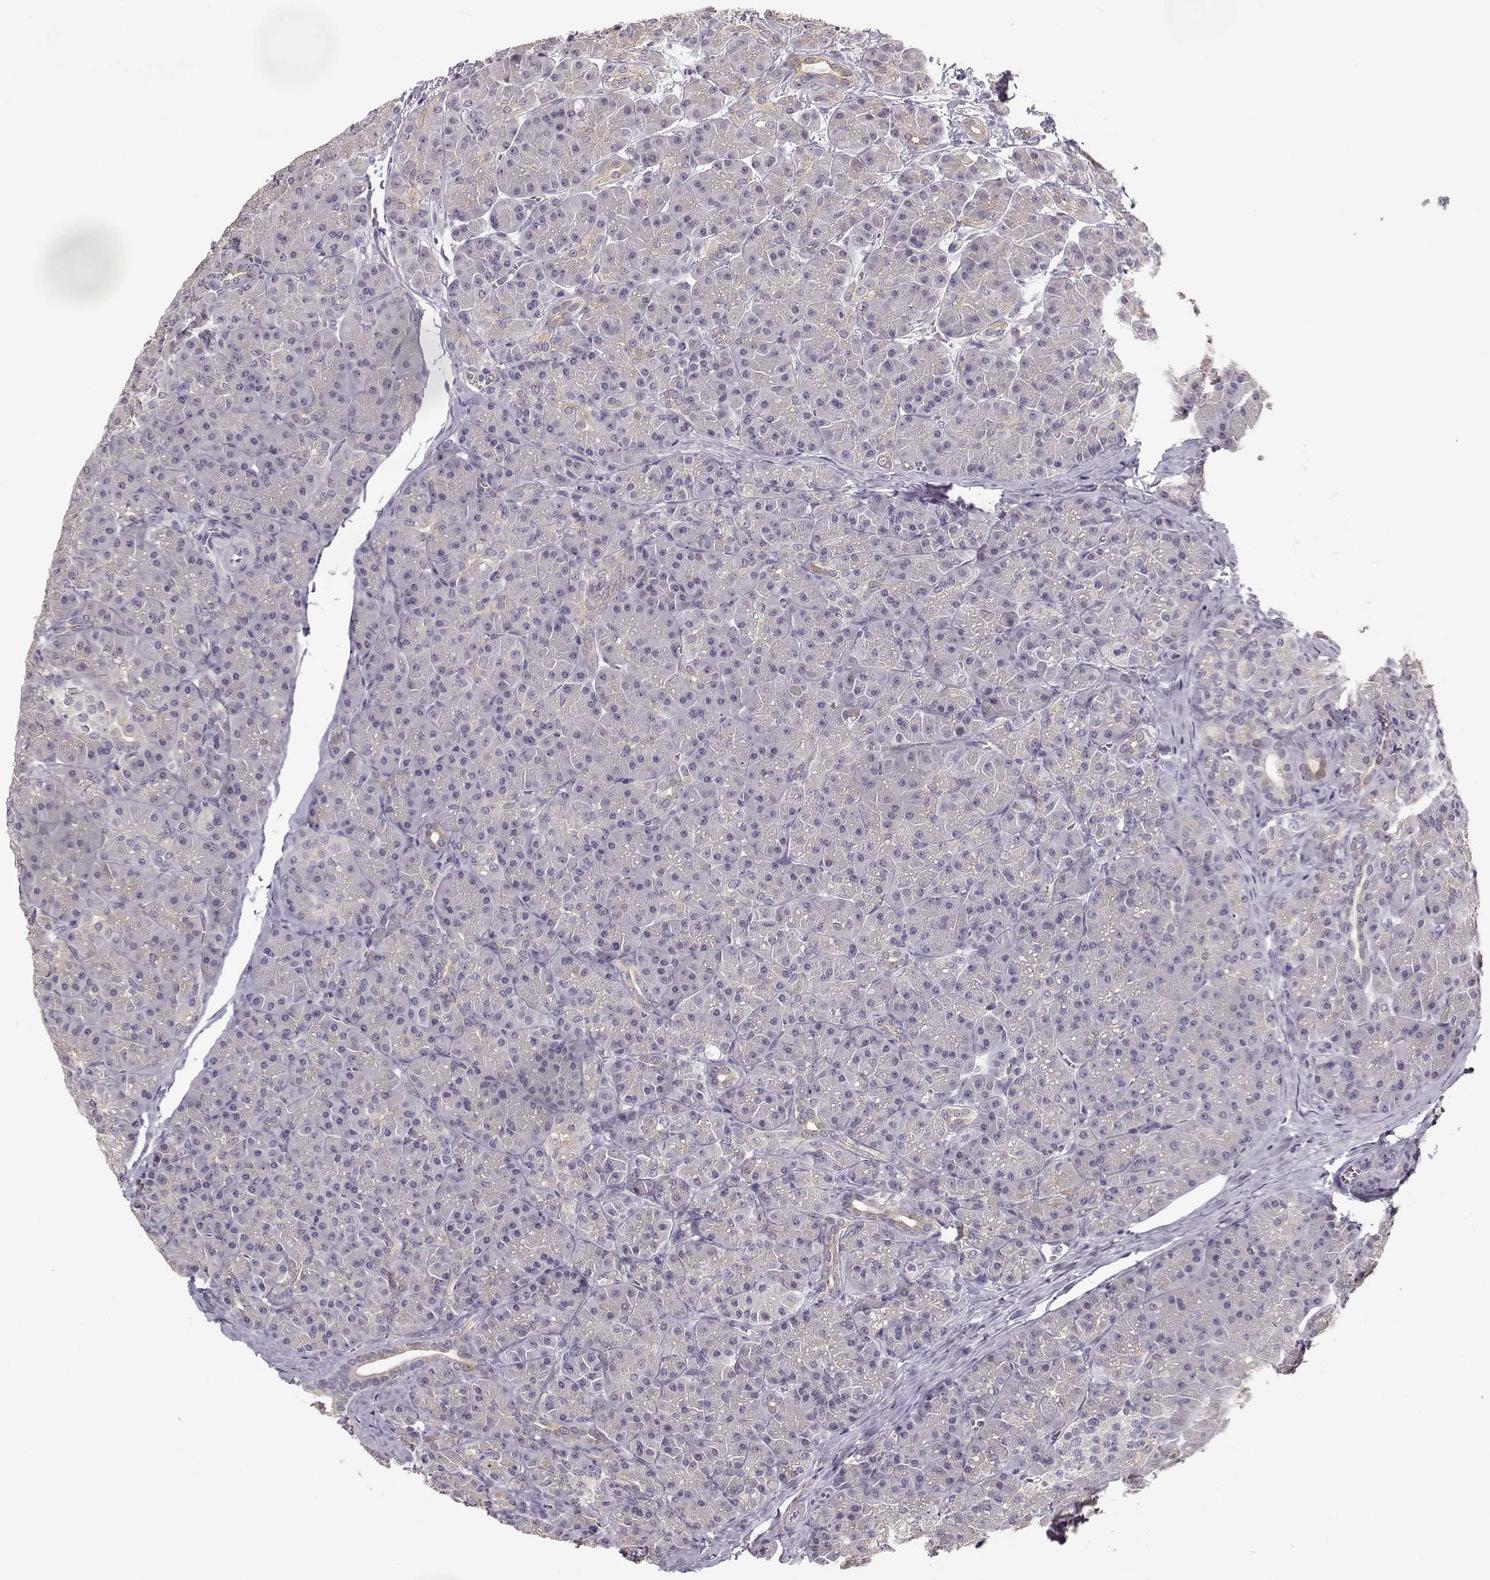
{"staining": {"intensity": "negative", "quantity": "none", "location": "none"}, "tissue": "pancreas", "cell_type": "Exocrine glandular cells", "image_type": "normal", "snomed": [{"axis": "morphology", "description": "Normal tissue, NOS"}, {"axis": "topography", "description": "Pancreas"}], "caption": "High power microscopy image of an immunohistochemistry image of benign pancreas, revealing no significant expression in exocrine glandular cells. Brightfield microscopy of immunohistochemistry (IHC) stained with DAB (3,3'-diaminobenzidine) (brown) and hematoxylin (blue), captured at high magnification.", "gene": "TMEM145", "patient": {"sex": "male", "age": 57}}